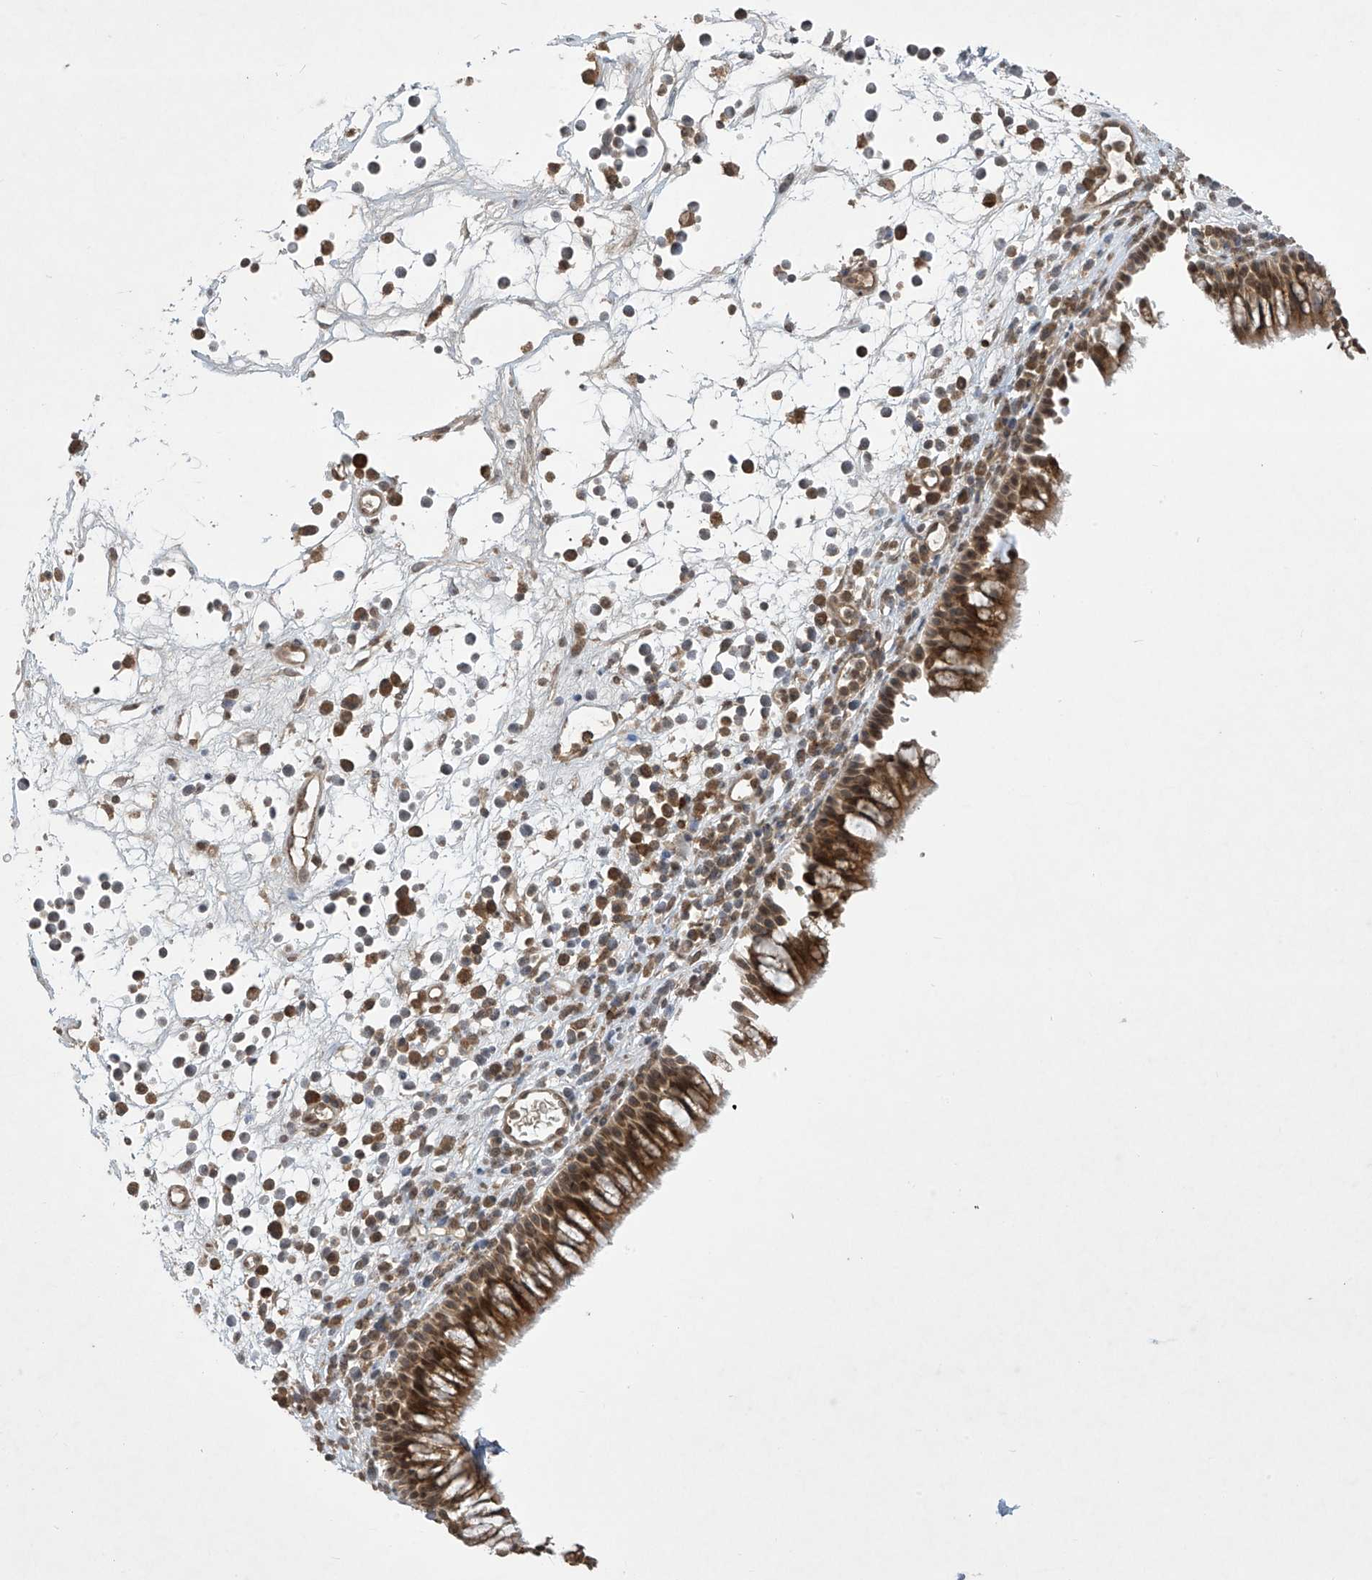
{"staining": {"intensity": "moderate", "quantity": ">75%", "location": "cytoplasmic/membranous,nuclear"}, "tissue": "nasopharynx", "cell_type": "Respiratory epithelial cells", "image_type": "normal", "snomed": [{"axis": "morphology", "description": "Normal tissue, NOS"}, {"axis": "morphology", "description": "Inflammation, NOS"}, {"axis": "morphology", "description": "Malignant melanoma, Metastatic site"}, {"axis": "topography", "description": "Nasopharynx"}], "caption": "IHC photomicrograph of unremarkable human nasopharynx stained for a protein (brown), which demonstrates medium levels of moderate cytoplasmic/membranous,nuclear expression in about >75% of respiratory epithelial cells.", "gene": "LCOR", "patient": {"sex": "male", "age": 70}}